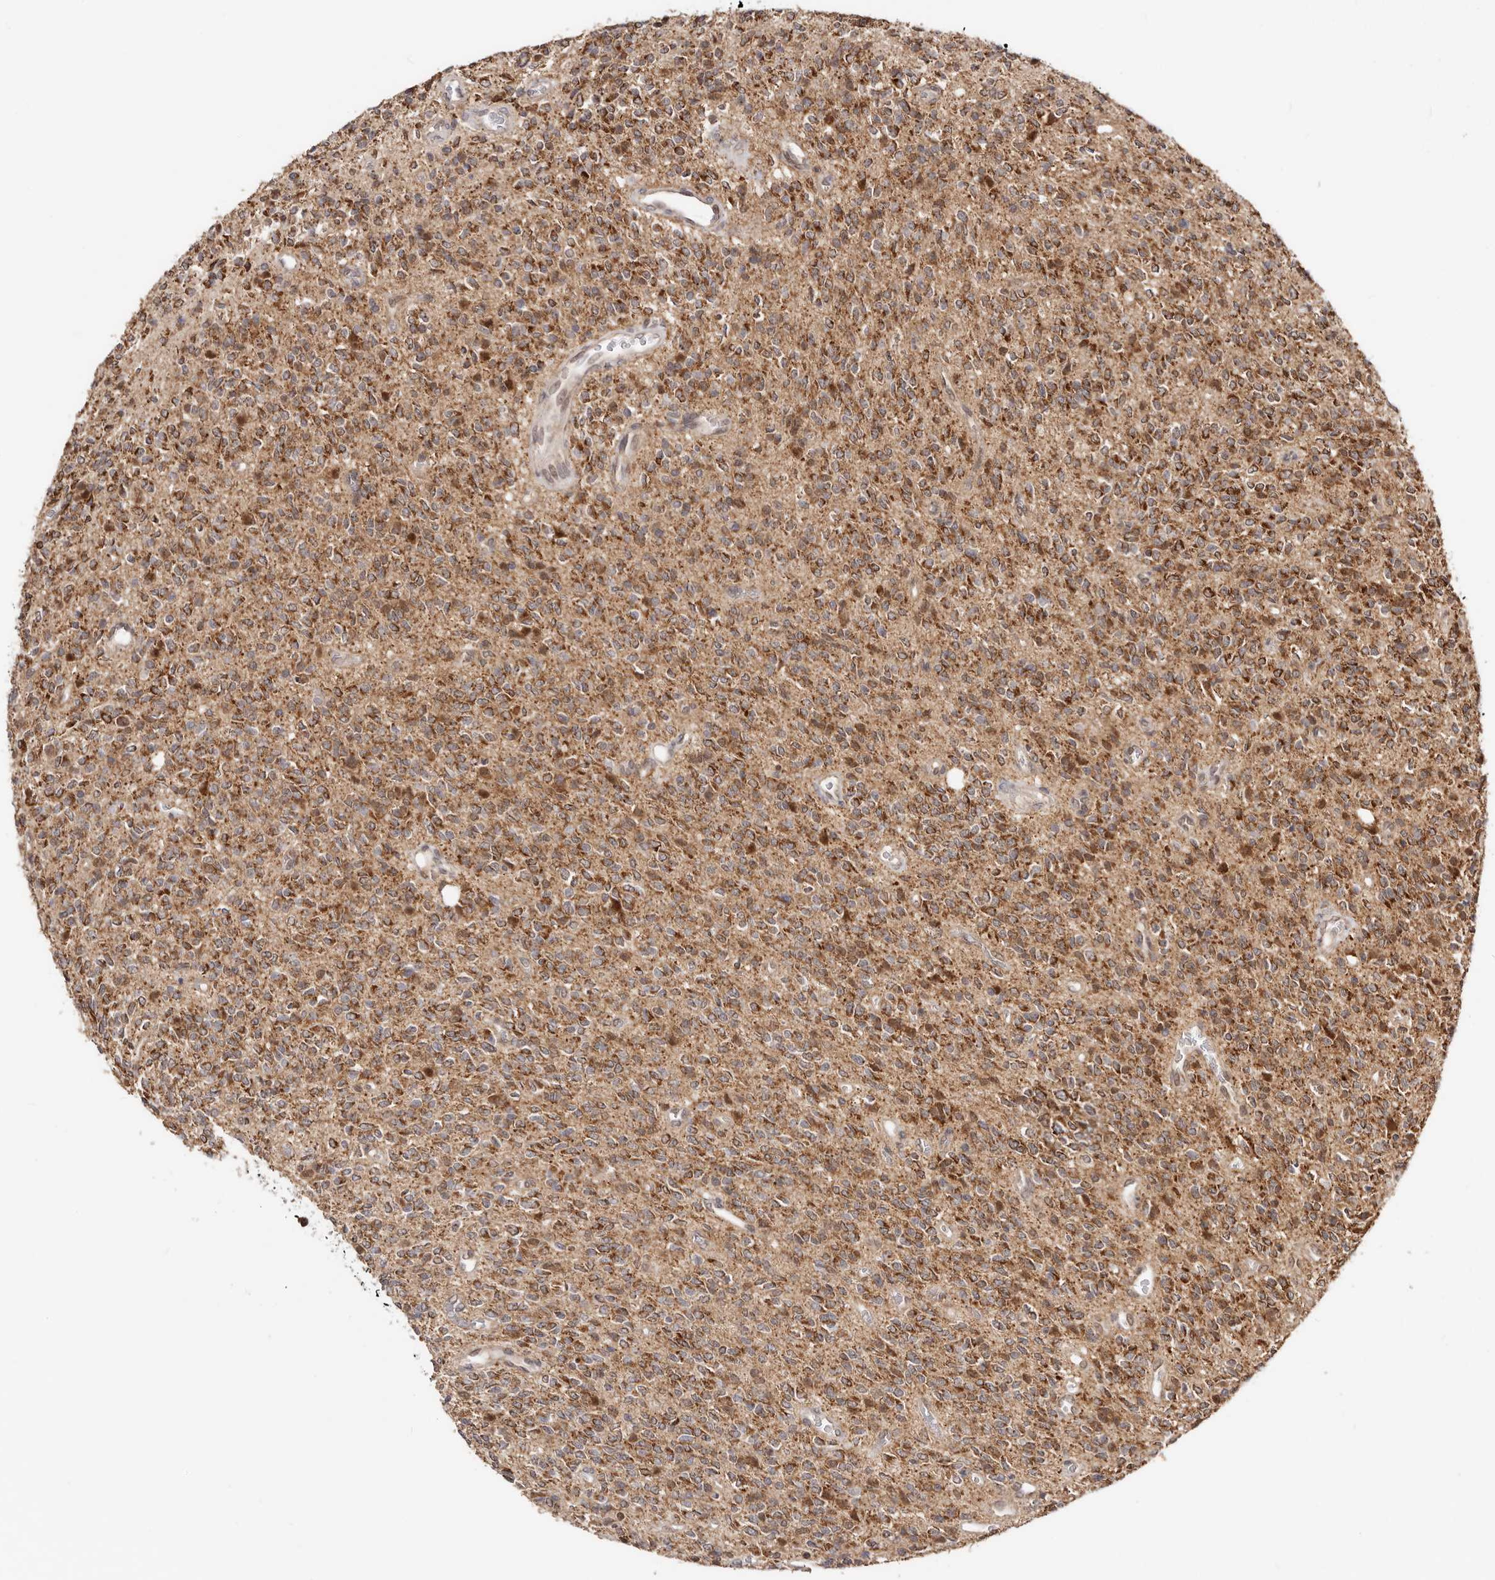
{"staining": {"intensity": "moderate", "quantity": ">75%", "location": "cytoplasmic/membranous"}, "tissue": "glioma", "cell_type": "Tumor cells", "image_type": "cancer", "snomed": [{"axis": "morphology", "description": "Glioma, malignant, High grade"}, {"axis": "topography", "description": "Brain"}], "caption": "Moderate cytoplasmic/membranous protein positivity is appreciated in approximately >75% of tumor cells in glioma. The staining is performed using DAB brown chromogen to label protein expression. The nuclei are counter-stained blue using hematoxylin.", "gene": "SEC14L1", "patient": {"sex": "male", "age": 34}}